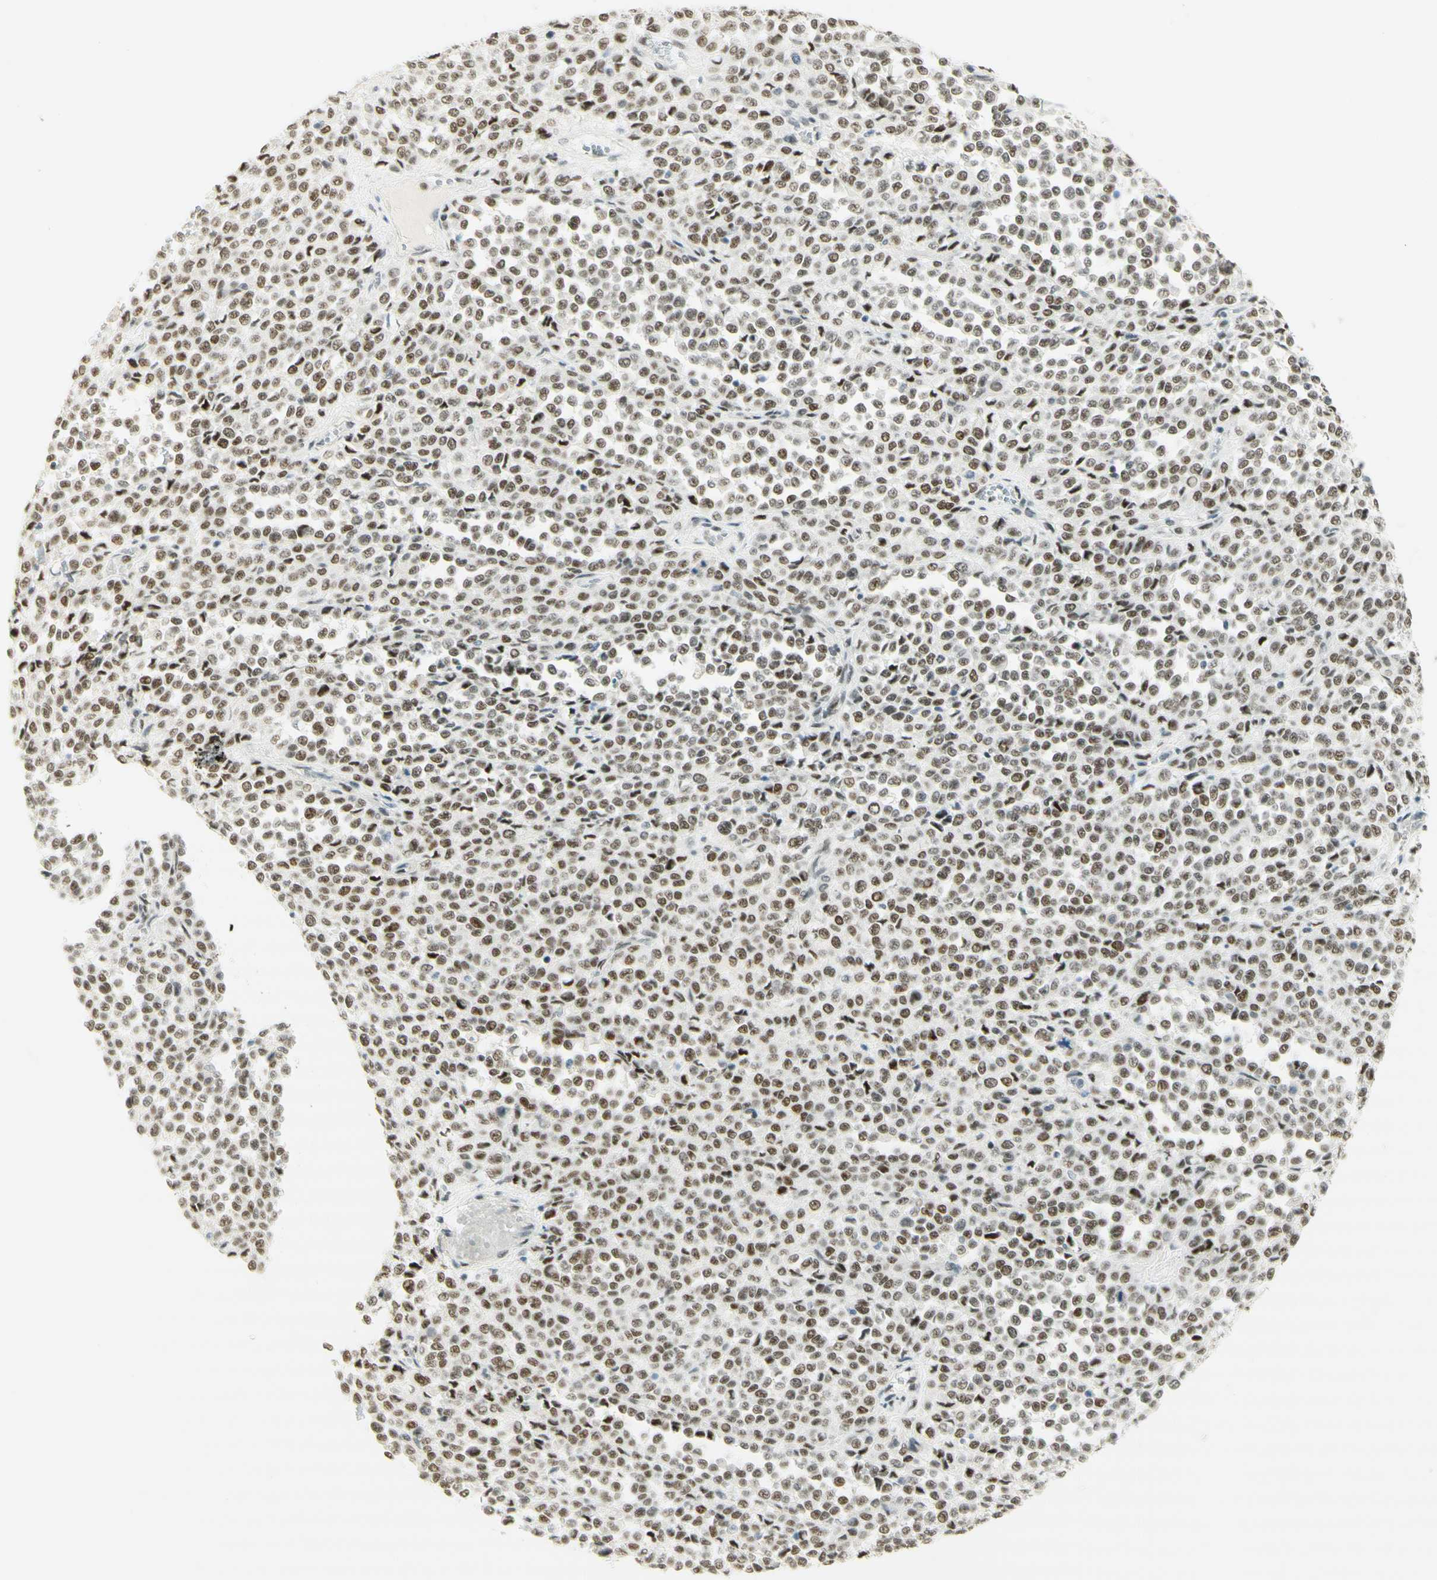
{"staining": {"intensity": "weak", "quantity": ">75%", "location": "nuclear"}, "tissue": "melanoma", "cell_type": "Tumor cells", "image_type": "cancer", "snomed": [{"axis": "morphology", "description": "Malignant melanoma, Metastatic site"}, {"axis": "topography", "description": "Pancreas"}], "caption": "Protein positivity by IHC exhibits weak nuclear staining in about >75% of tumor cells in melanoma. The staining was performed using DAB to visualize the protein expression in brown, while the nuclei were stained in blue with hematoxylin (Magnification: 20x).", "gene": "PMS2", "patient": {"sex": "female", "age": 30}}